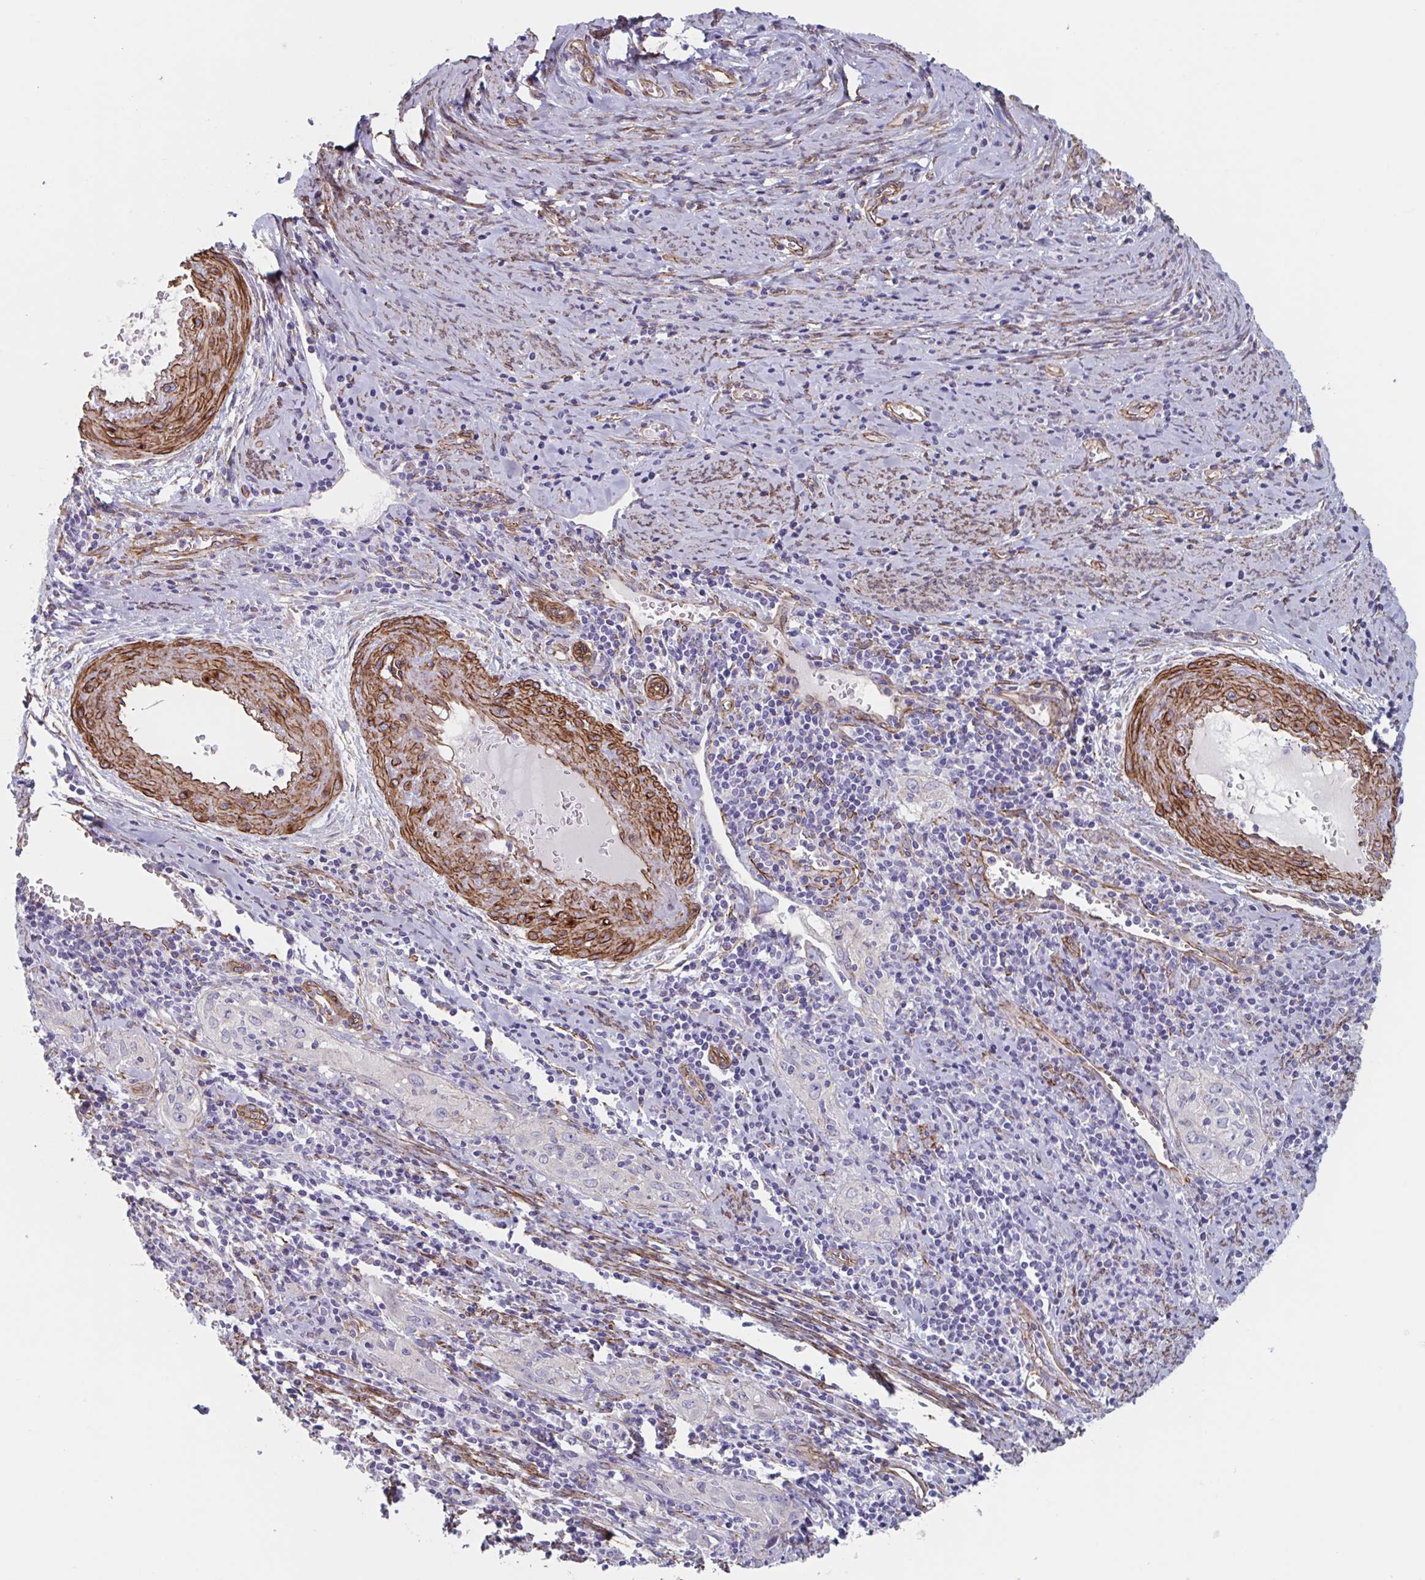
{"staining": {"intensity": "negative", "quantity": "none", "location": "none"}, "tissue": "cervical cancer", "cell_type": "Tumor cells", "image_type": "cancer", "snomed": [{"axis": "morphology", "description": "Squamous cell carcinoma, NOS"}, {"axis": "topography", "description": "Cervix"}], "caption": "Tumor cells show no significant staining in cervical cancer.", "gene": "CITED4", "patient": {"sex": "female", "age": 57}}